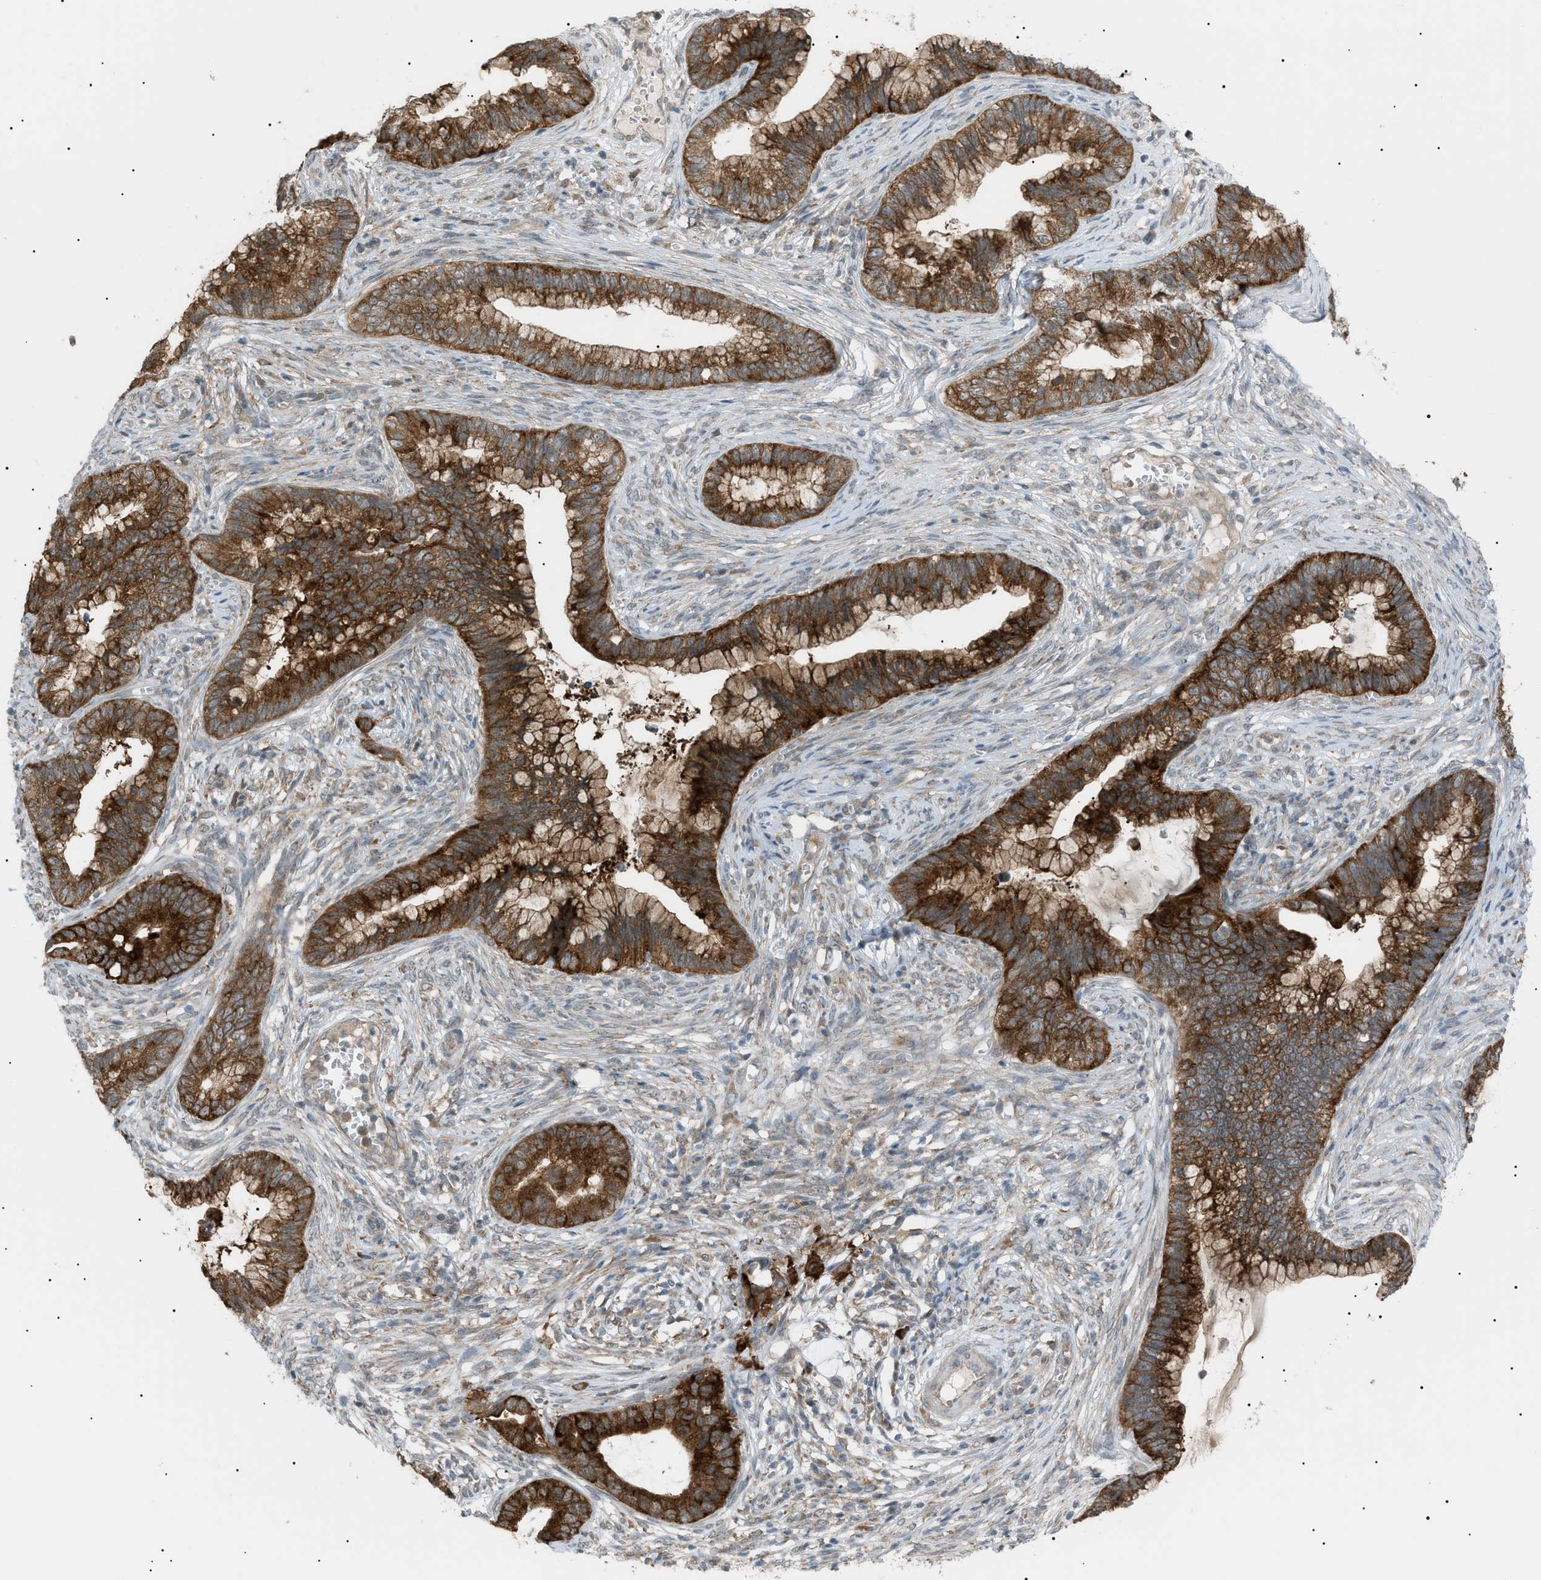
{"staining": {"intensity": "strong", "quantity": ">75%", "location": "cytoplasmic/membranous"}, "tissue": "cervical cancer", "cell_type": "Tumor cells", "image_type": "cancer", "snomed": [{"axis": "morphology", "description": "Adenocarcinoma, NOS"}, {"axis": "topography", "description": "Cervix"}], "caption": "Strong cytoplasmic/membranous positivity for a protein is identified in approximately >75% of tumor cells of cervical cancer (adenocarcinoma) using immunohistochemistry (IHC).", "gene": "LPIN2", "patient": {"sex": "female", "age": 44}}